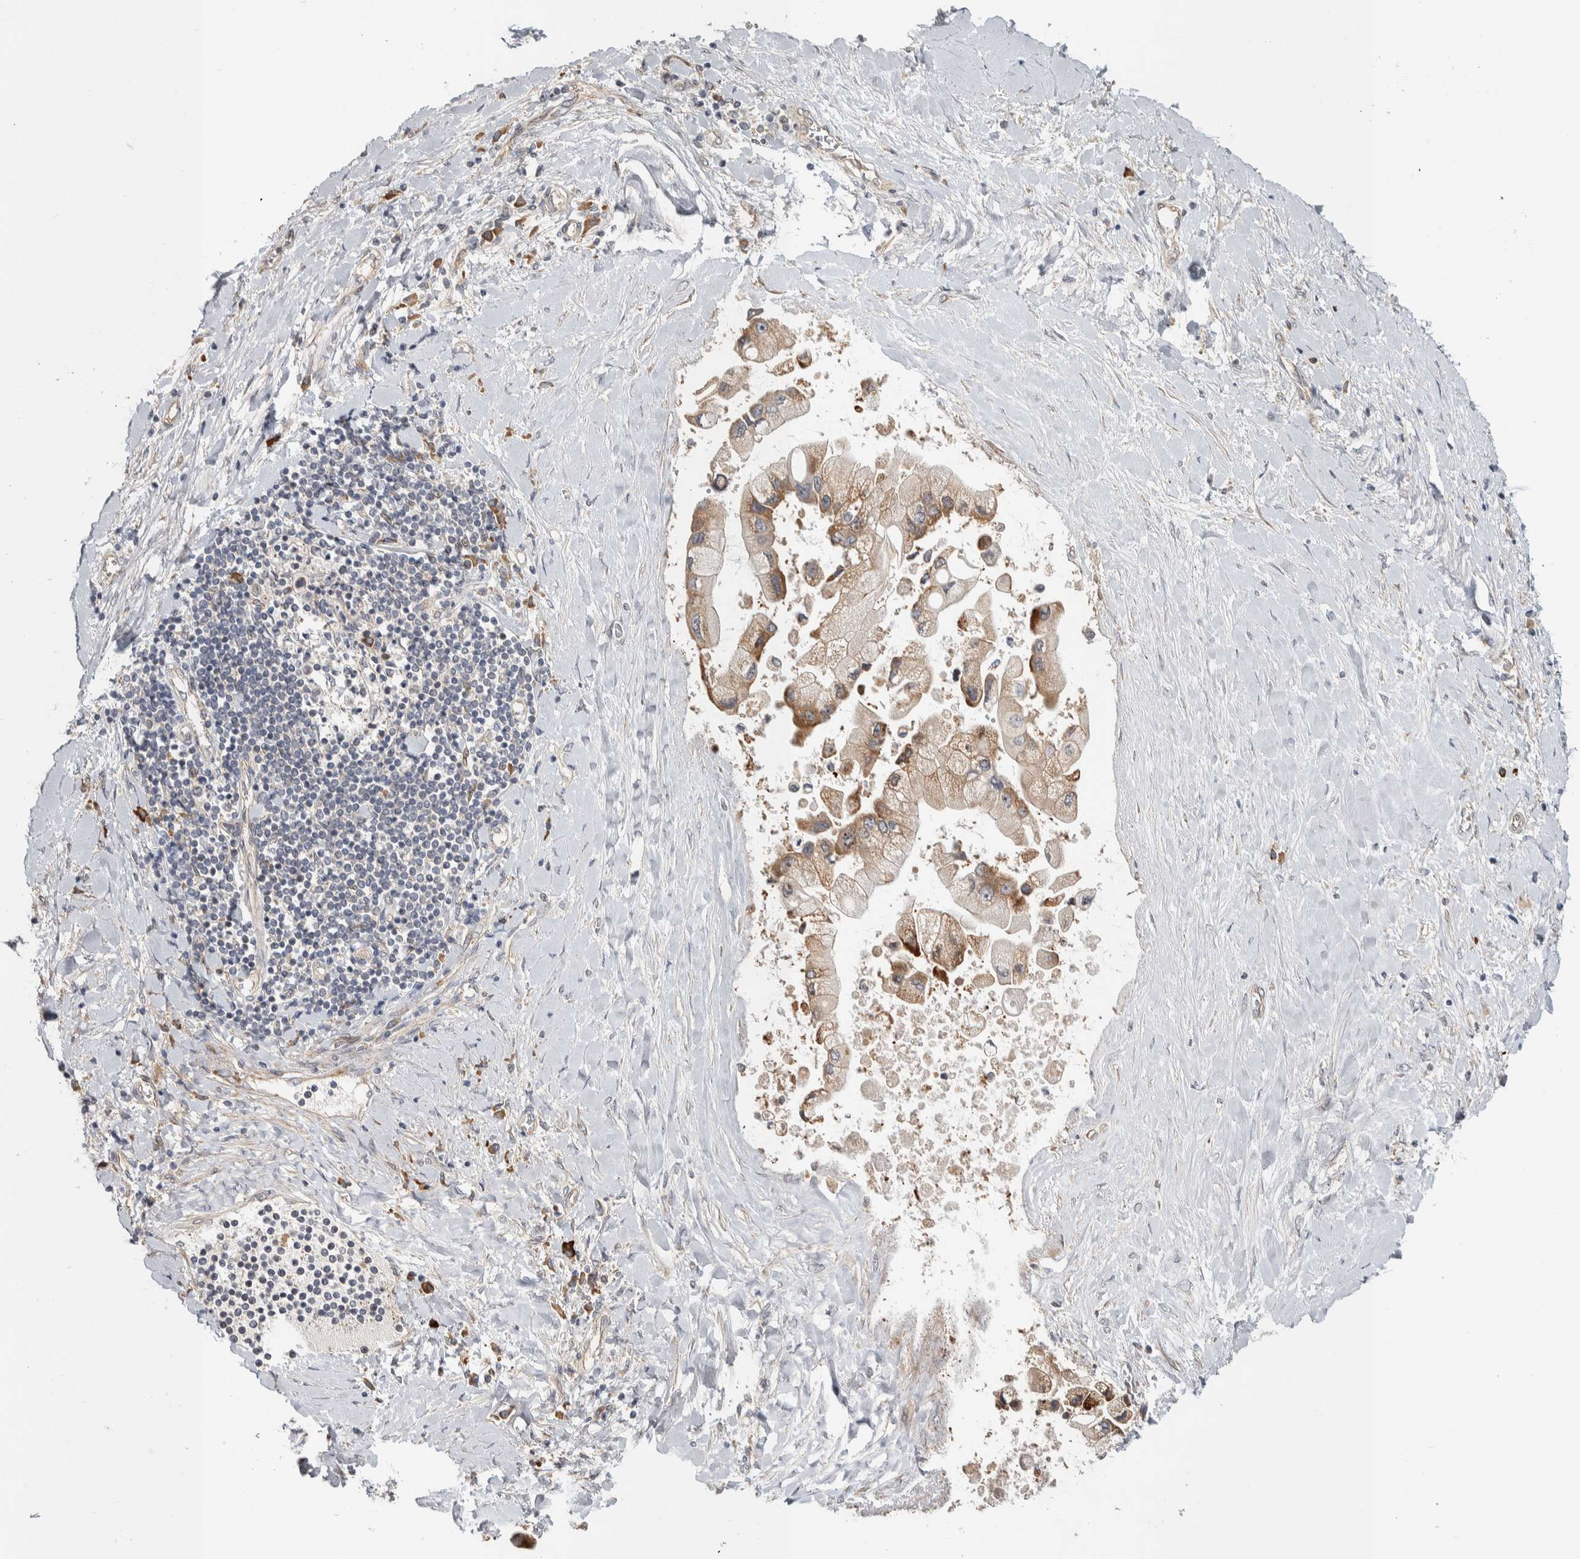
{"staining": {"intensity": "moderate", "quantity": "25%-75%", "location": "cytoplasmic/membranous"}, "tissue": "liver cancer", "cell_type": "Tumor cells", "image_type": "cancer", "snomed": [{"axis": "morphology", "description": "Cholangiocarcinoma"}, {"axis": "topography", "description": "Liver"}], "caption": "Immunohistochemical staining of human liver cancer reveals medium levels of moderate cytoplasmic/membranous protein positivity in approximately 25%-75% of tumor cells.", "gene": "TBC1D31", "patient": {"sex": "male", "age": 50}}